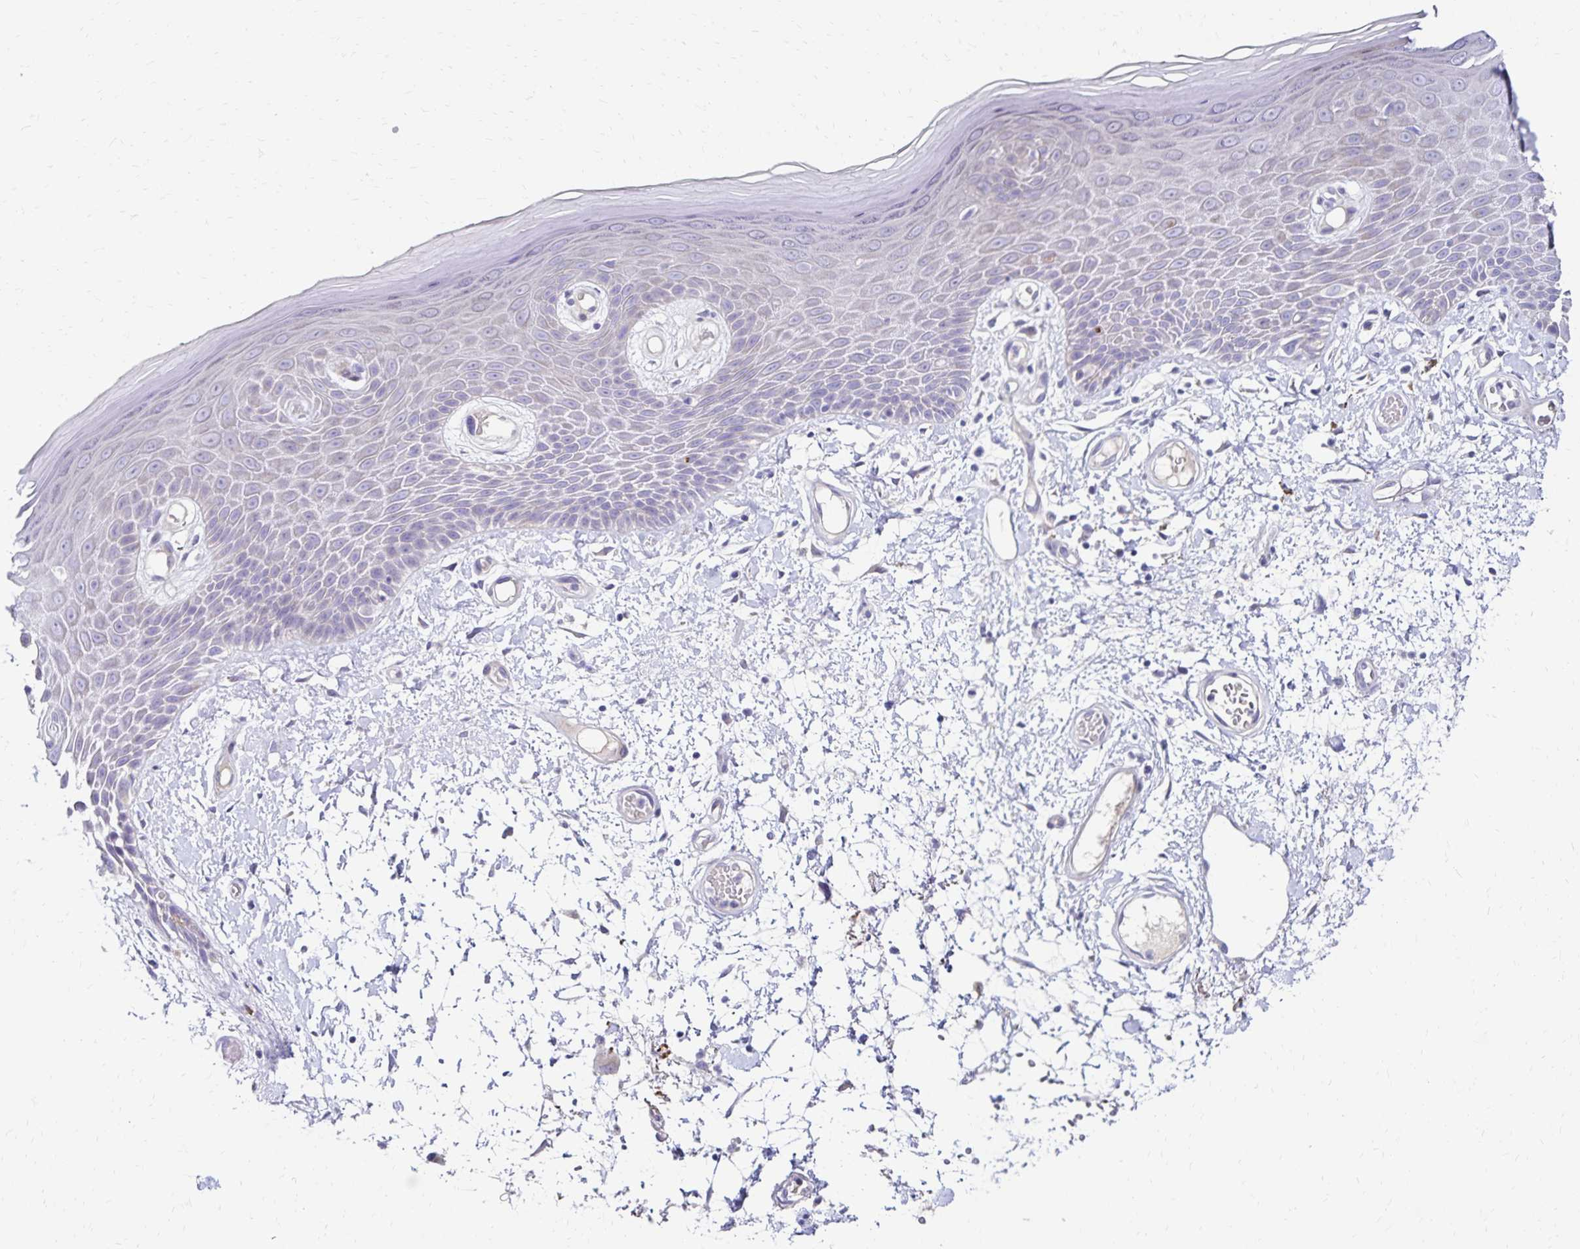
{"staining": {"intensity": "negative", "quantity": "none", "location": "none"}, "tissue": "skin", "cell_type": "Epidermal cells", "image_type": "normal", "snomed": [{"axis": "morphology", "description": "Normal tissue, NOS"}, {"axis": "topography", "description": "Anal"}, {"axis": "topography", "description": "Peripheral nerve tissue"}], "caption": "DAB immunohistochemical staining of unremarkable human skin displays no significant positivity in epidermal cells. Brightfield microscopy of immunohistochemistry stained with DAB (3,3'-diaminobenzidine) (brown) and hematoxylin (blue), captured at high magnification.", "gene": "NECAP1", "patient": {"sex": "male", "age": 78}}